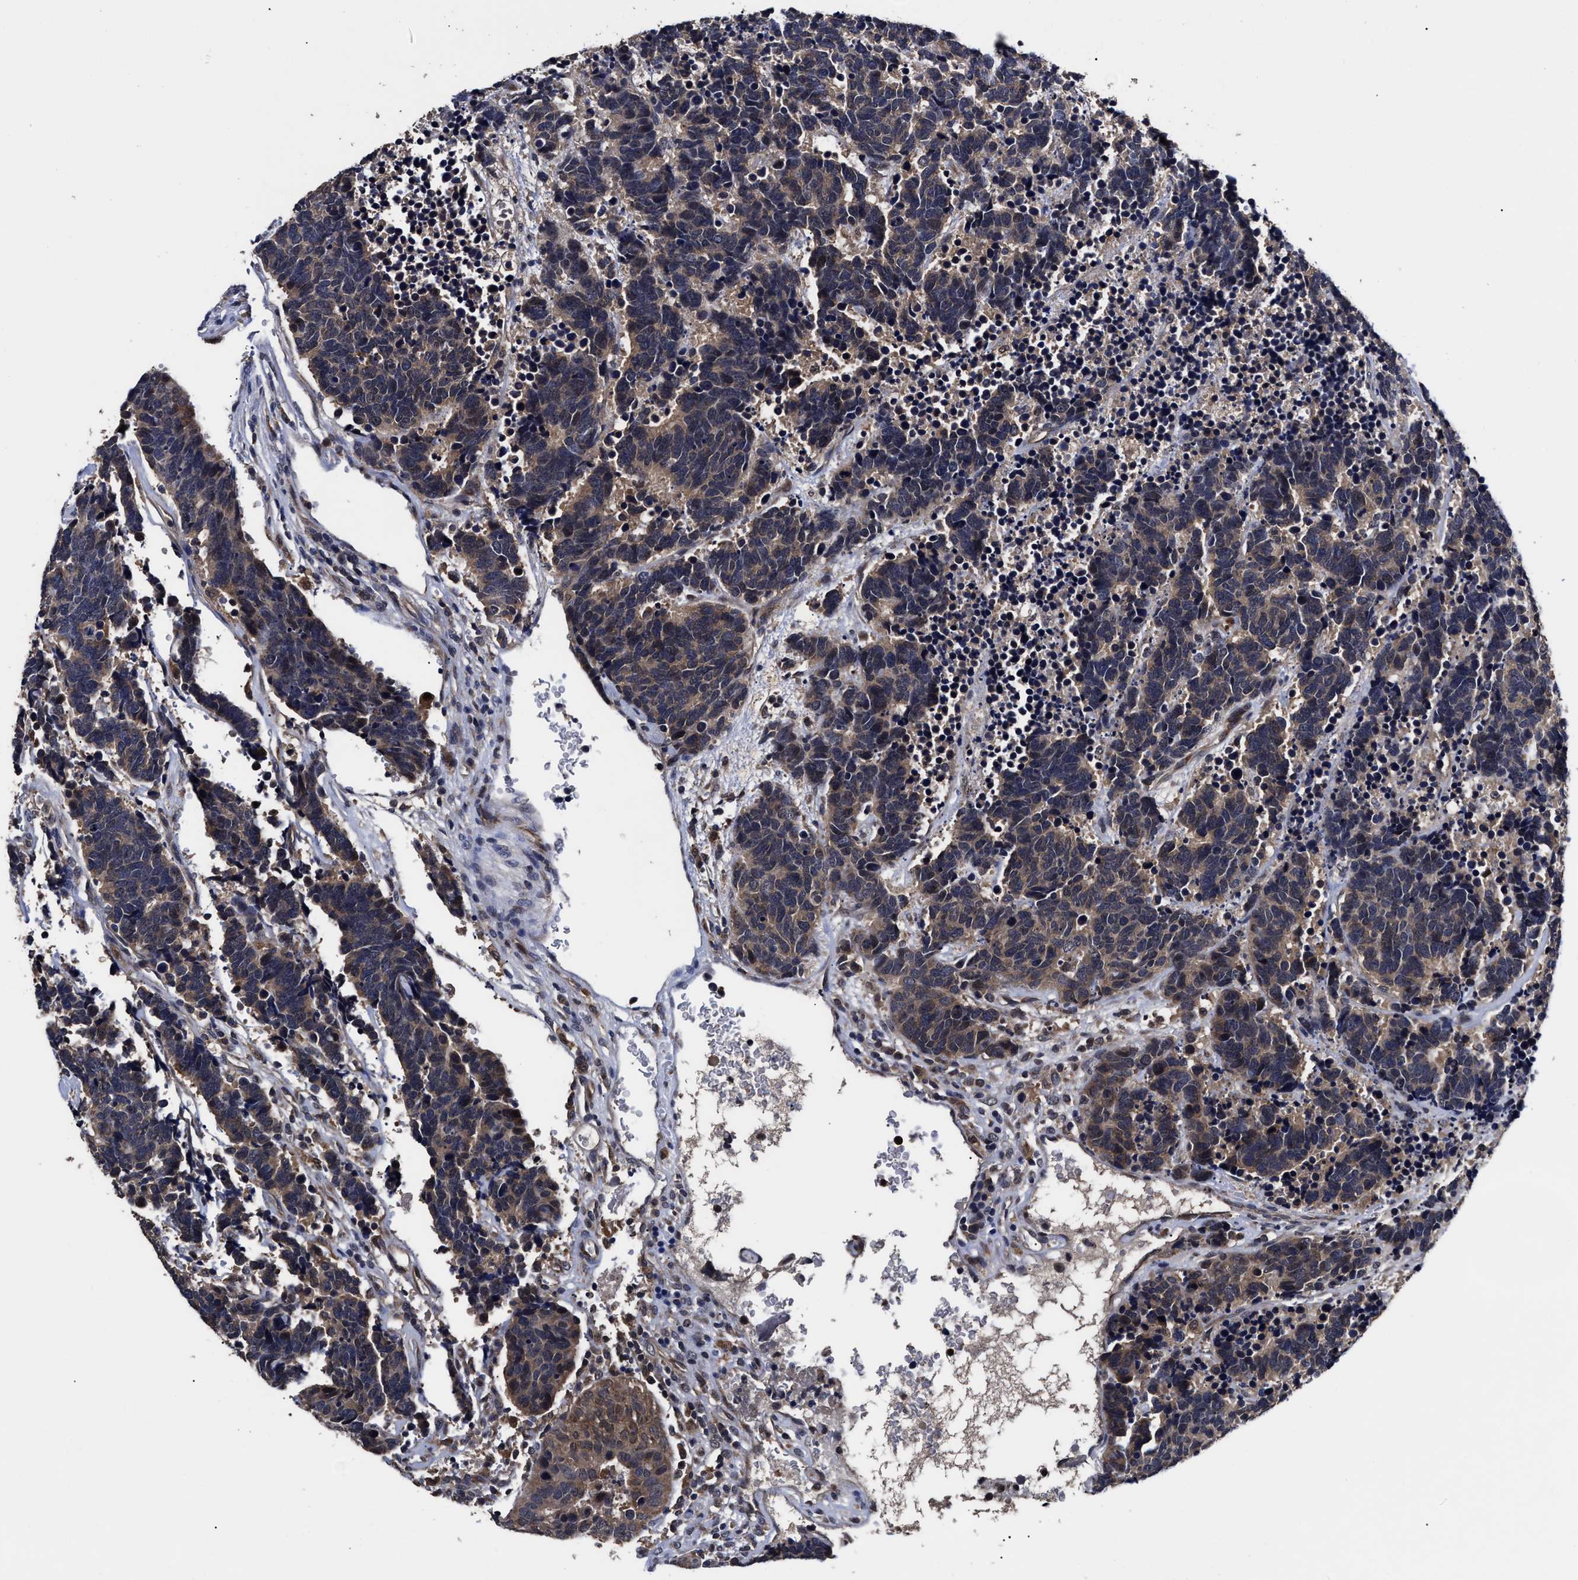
{"staining": {"intensity": "weak", "quantity": ">75%", "location": "cytoplasmic/membranous"}, "tissue": "carcinoid", "cell_type": "Tumor cells", "image_type": "cancer", "snomed": [{"axis": "morphology", "description": "Carcinoma, NOS"}, {"axis": "morphology", "description": "Carcinoid, malignant, NOS"}, {"axis": "topography", "description": "Urinary bladder"}], "caption": "Protein staining of carcinoid tissue demonstrates weak cytoplasmic/membranous staining in approximately >75% of tumor cells.", "gene": "SOCS5", "patient": {"sex": "male", "age": 57}}